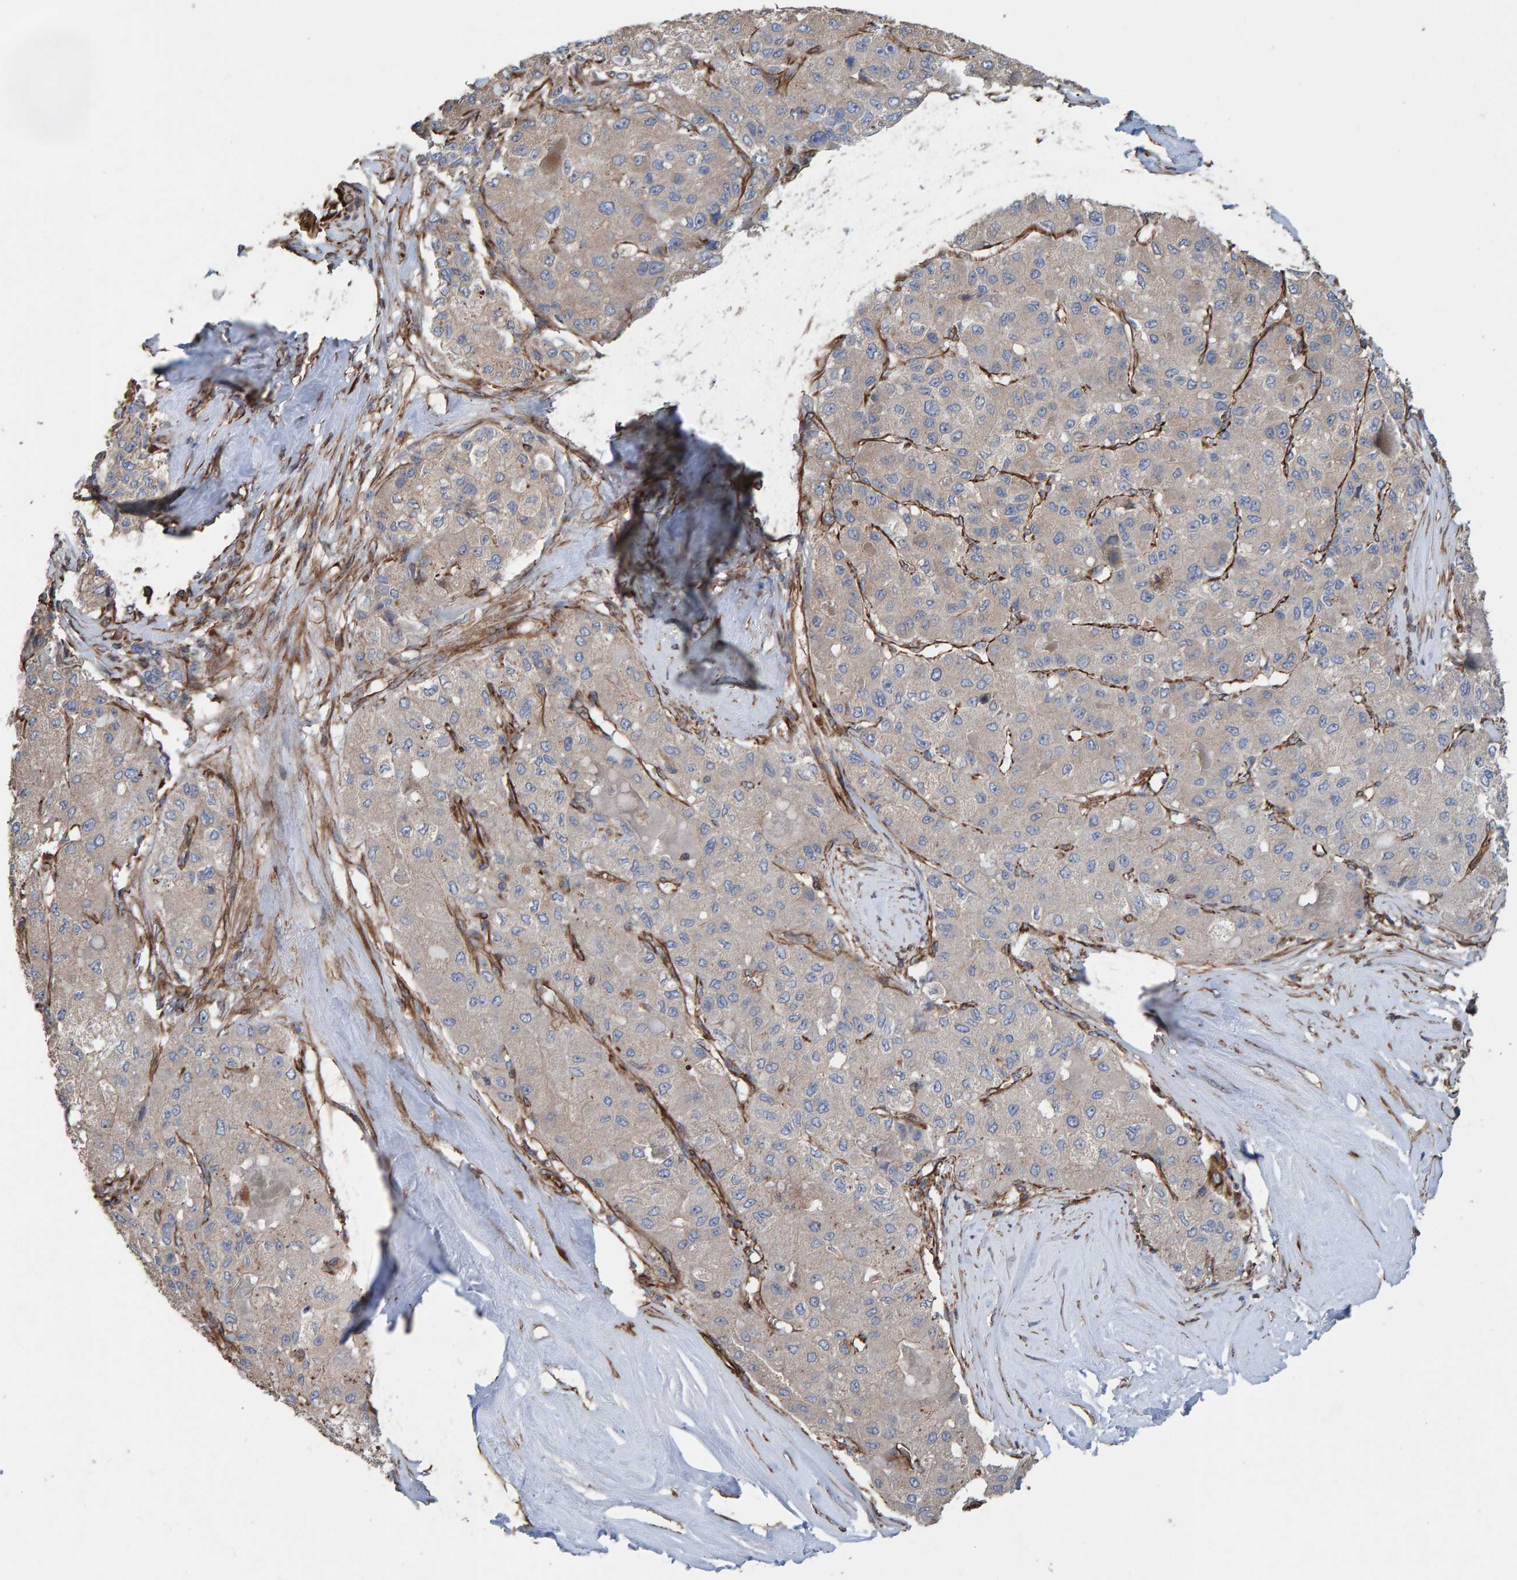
{"staining": {"intensity": "weak", "quantity": "<25%", "location": "cytoplasmic/membranous"}, "tissue": "liver cancer", "cell_type": "Tumor cells", "image_type": "cancer", "snomed": [{"axis": "morphology", "description": "Carcinoma, Hepatocellular, NOS"}, {"axis": "topography", "description": "Liver"}], "caption": "An image of liver cancer stained for a protein reveals no brown staining in tumor cells. (Stains: DAB immunohistochemistry (IHC) with hematoxylin counter stain, Microscopy: brightfield microscopy at high magnification).", "gene": "ZNF347", "patient": {"sex": "male", "age": 80}}